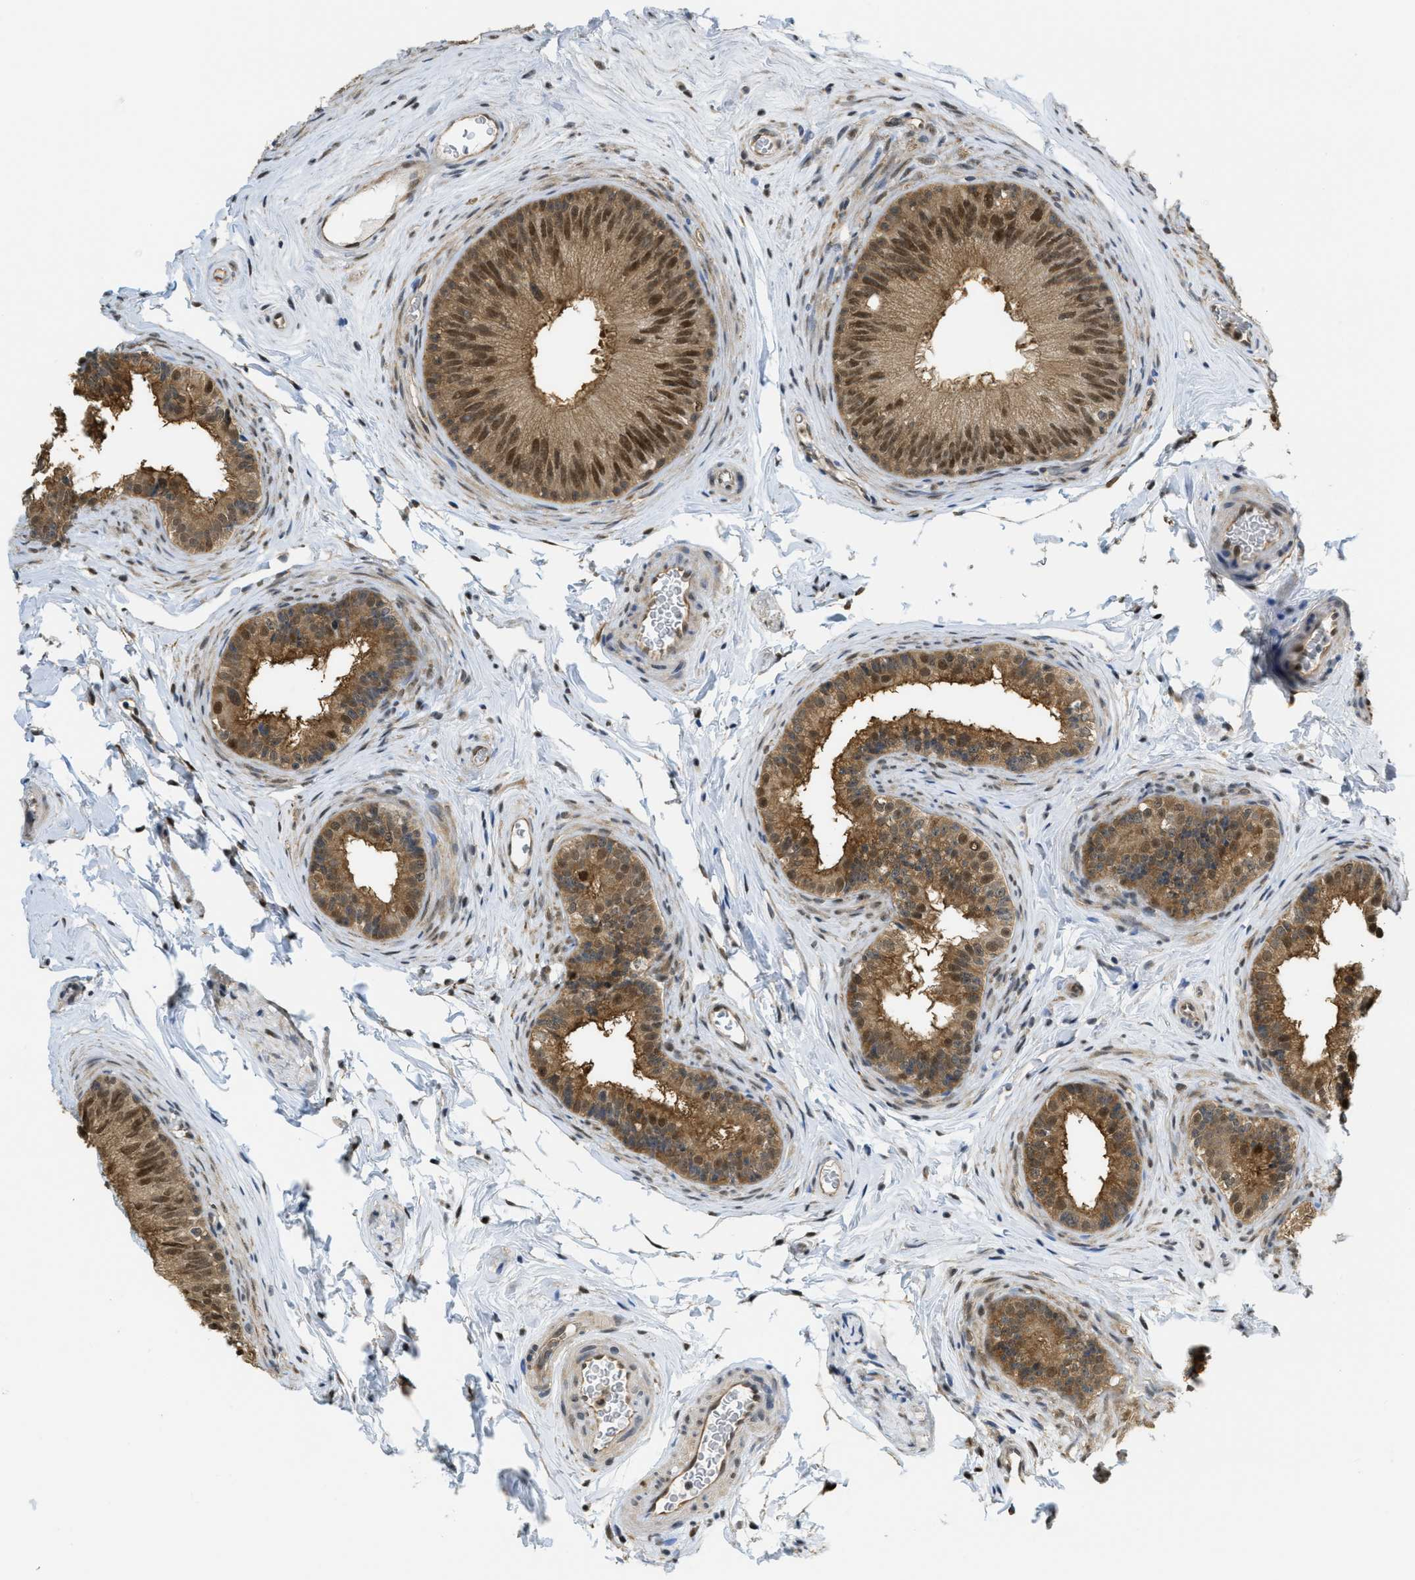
{"staining": {"intensity": "strong", "quantity": ">75%", "location": "cytoplasmic/membranous,nuclear"}, "tissue": "epididymis", "cell_type": "Glandular cells", "image_type": "normal", "snomed": [{"axis": "morphology", "description": "Normal tissue, NOS"}, {"axis": "topography", "description": "Testis"}, {"axis": "topography", "description": "Epididymis"}], "caption": "High-magnification brightfield microscopy of benign epididymis stained with DAB (brown) and counterstained with hematoxylin (blue). glandular cells exhibit strong cytoplasmic/membranous,nuclear positivity is present in approximately>75% of cells.", "gene": "PSMC5", "patient": {"sex": "male", "age": 36}}